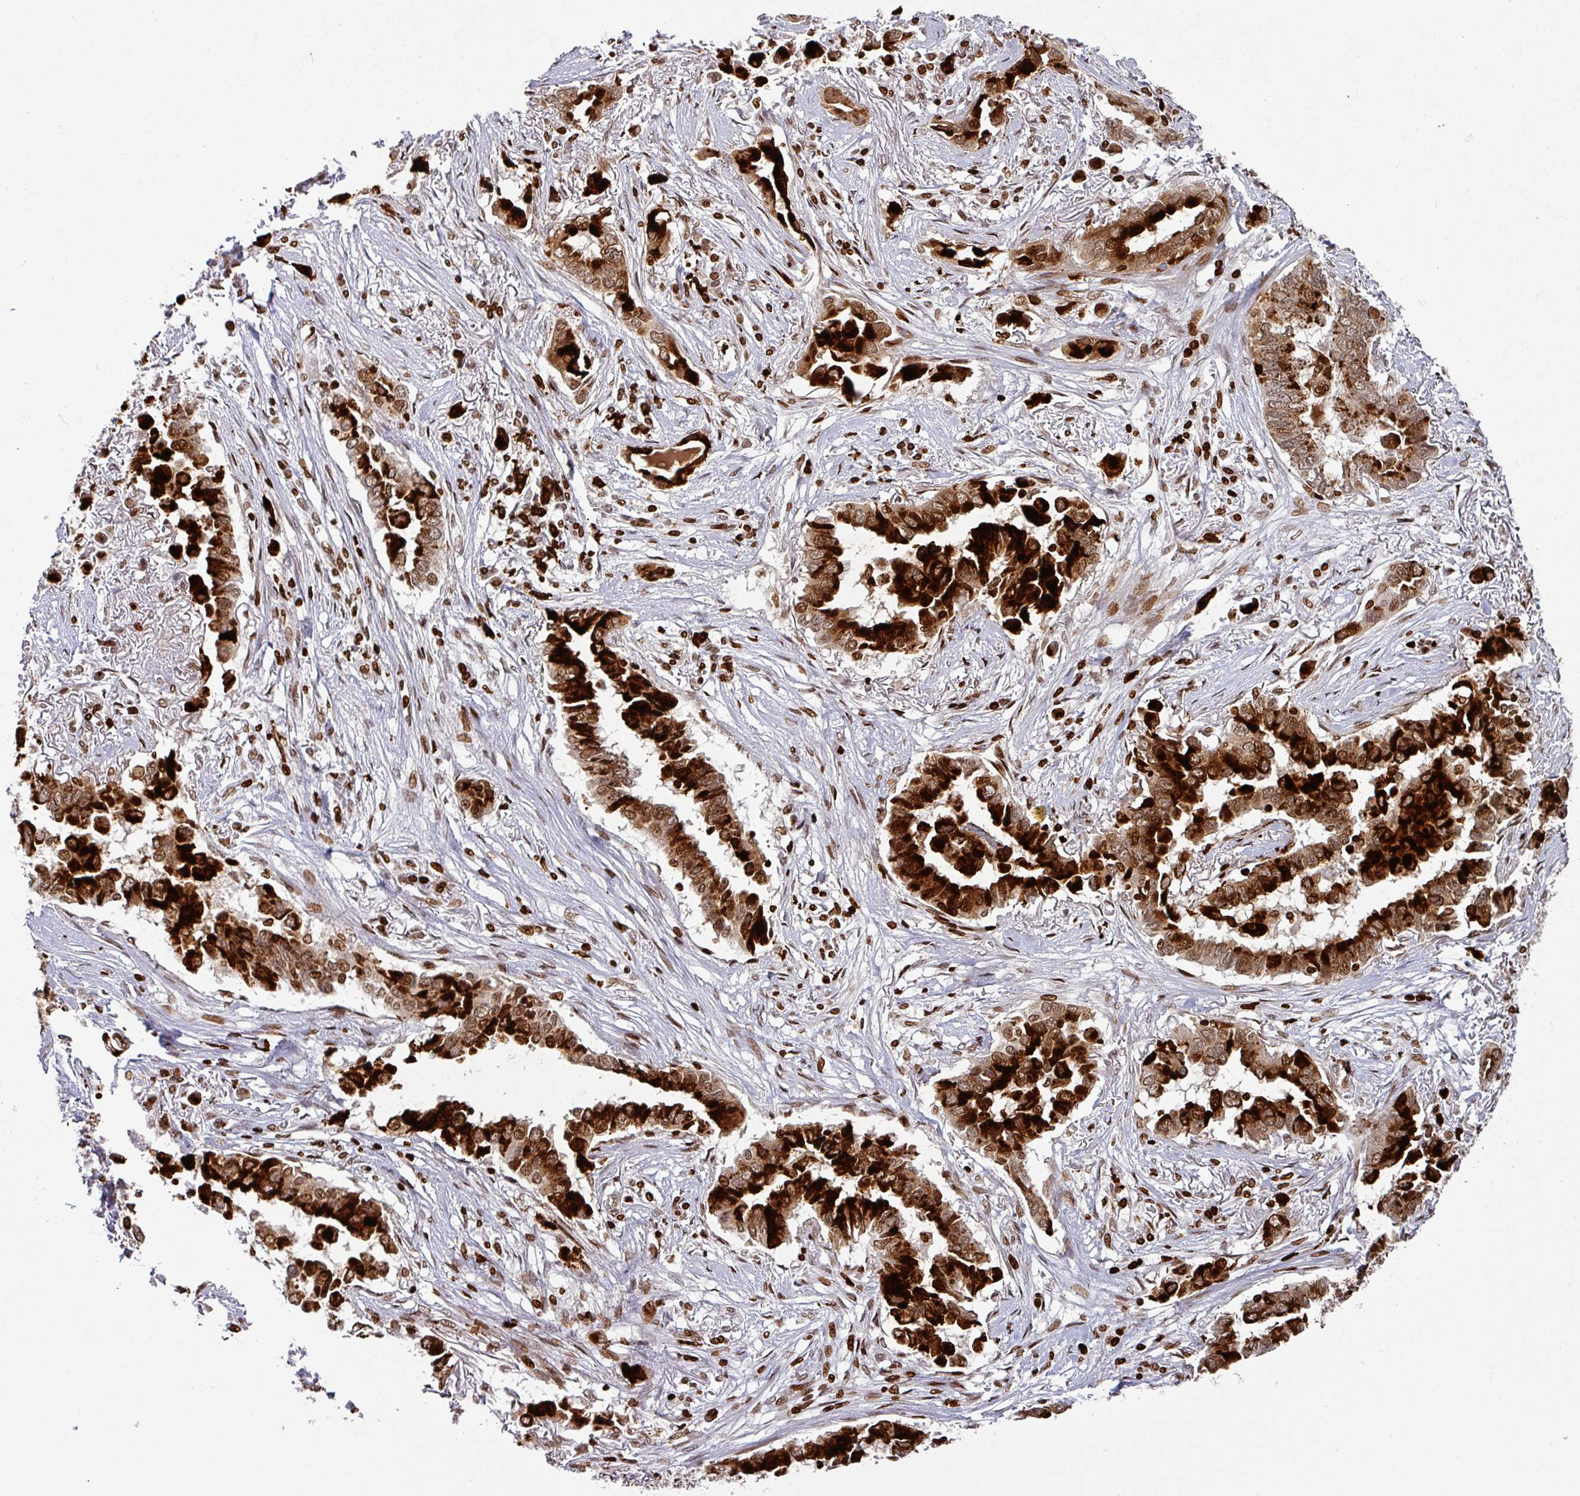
{"staining": {"intensity": "strong", "quantity": ">75%", "location": "cytoplasmic/membranous,nuclear"}, "tissue": "lung cancer", "cell_type": "Tumor cells", "image_type": "cancer", "snomed": [{"axis": "morphology", "description": "Adenocarcinoma, NOS"}, {"axis": "topography", "description": "Lung"}], "caption": "An immunohistochemistry (IHC) image of tumor tissue is shown. Protein staining in brown highlights strong cytoplasmic/membranous and nuclear positivity in lung cancer within tumor cells. (Stains: DAB (3,3'-diaminobenzidine) in brown, nuclei in blue, Microscopy: brightfield microscopy at high magnification).", "gene": "NEIL1", "patient": {"sex": "female", "age": 76}}